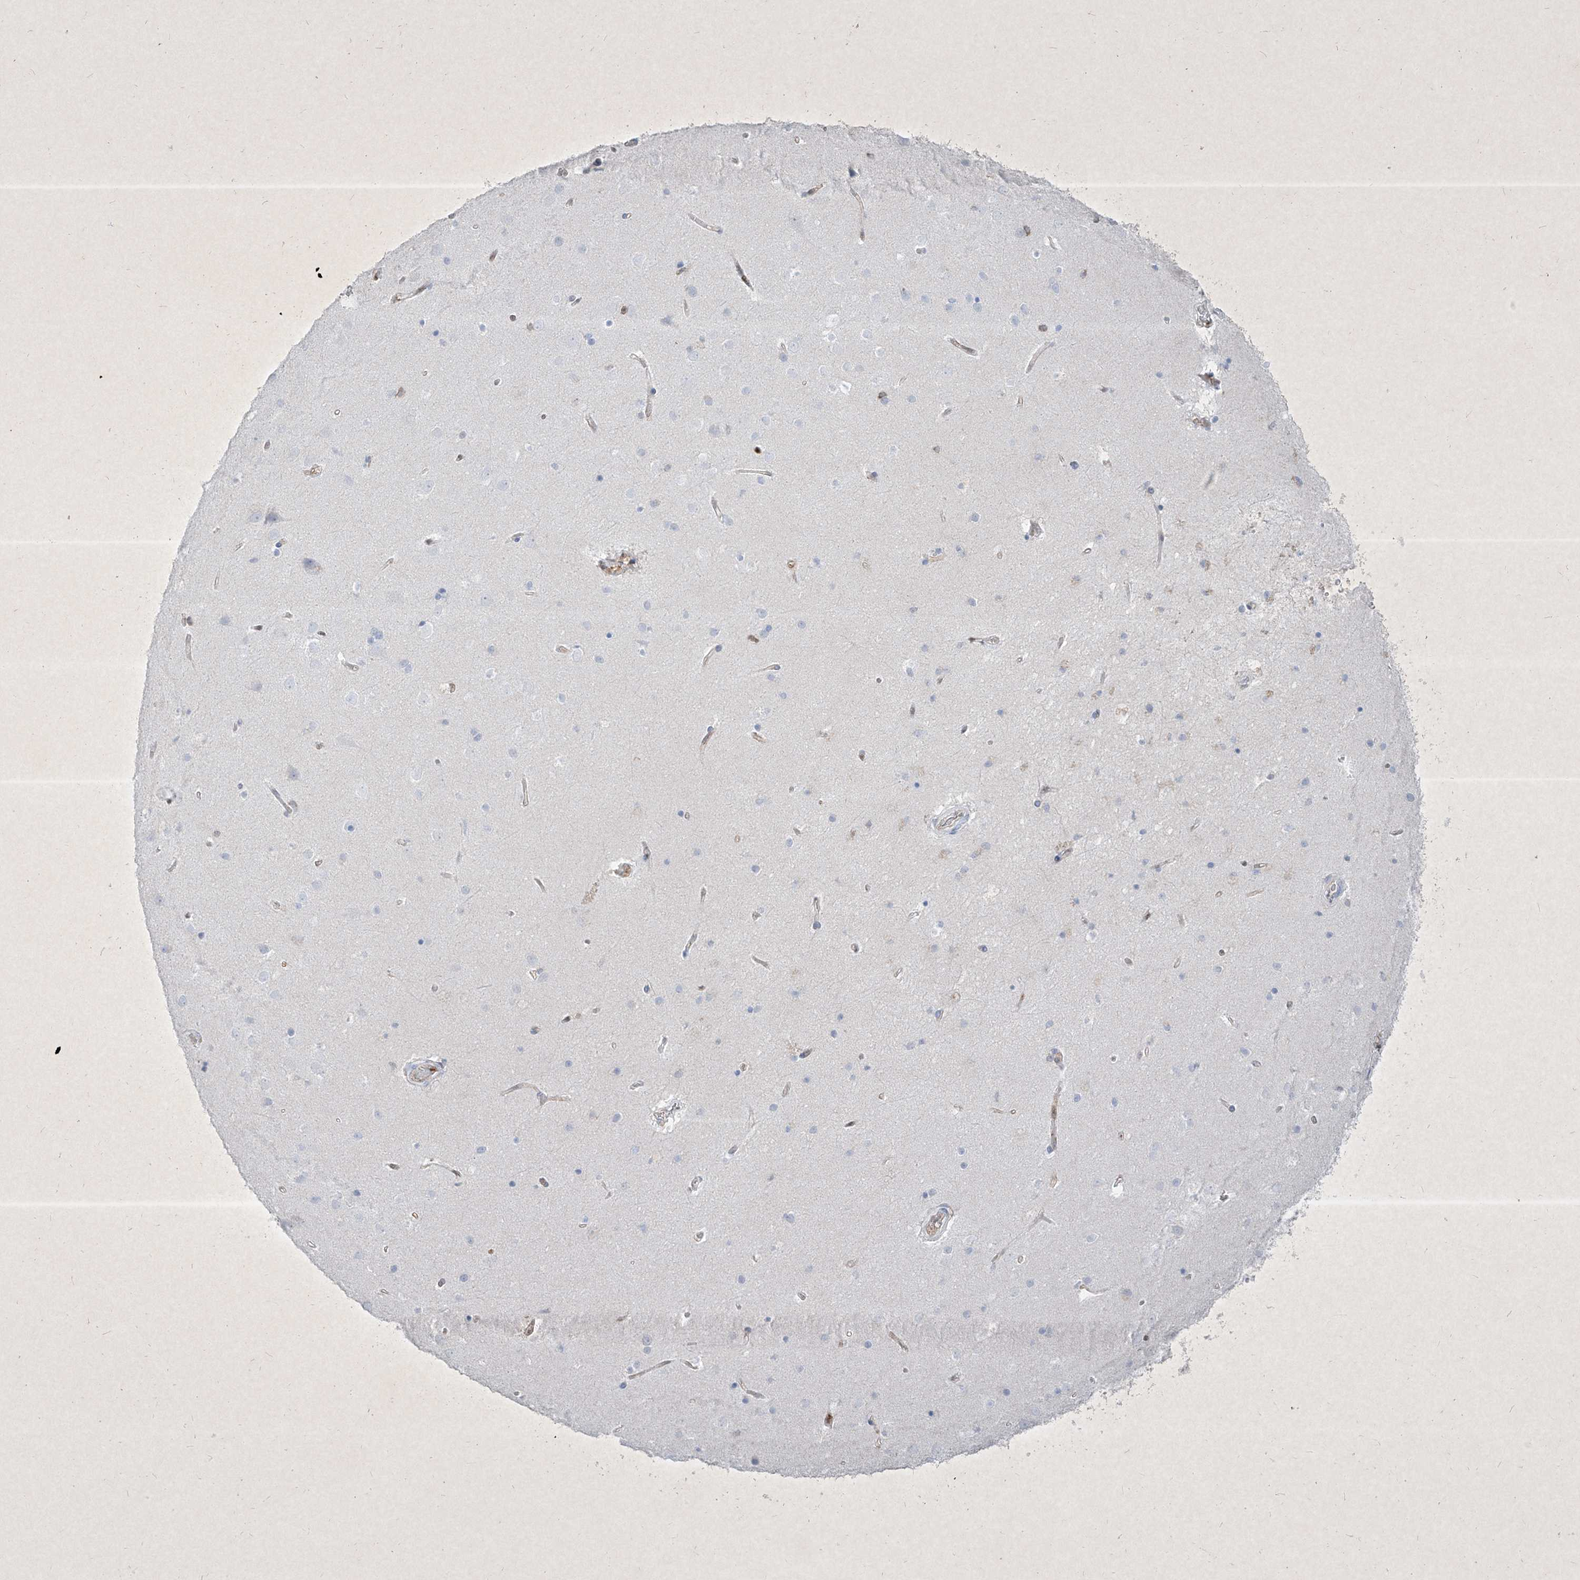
{"staining": {"intensity": "moderate", "quantity": "25%-75%", "location": "cytoplasmic/membranous,nuclear"}, "tissue": "cerebral cortex", "cell_type": "Endothelial cells", "image_type": "normal", "snomed": [{"axis": "morphology", "description": "Normal tissue, NOS"}, {"axis": "topography", "description": "Cerebral cortex"}], "caption": "High-power microscopy captured an IHC micrograph of unremarkable cerebral cortex, revealing moderate cytoplasmic/membranous,nuclear staining in approximately 25%-75% of endothelial cells. (IHC, brightfield microscopy, high magnification).", "gene": "PSMB10", "patient": {"sex": "male", "age": 54}}